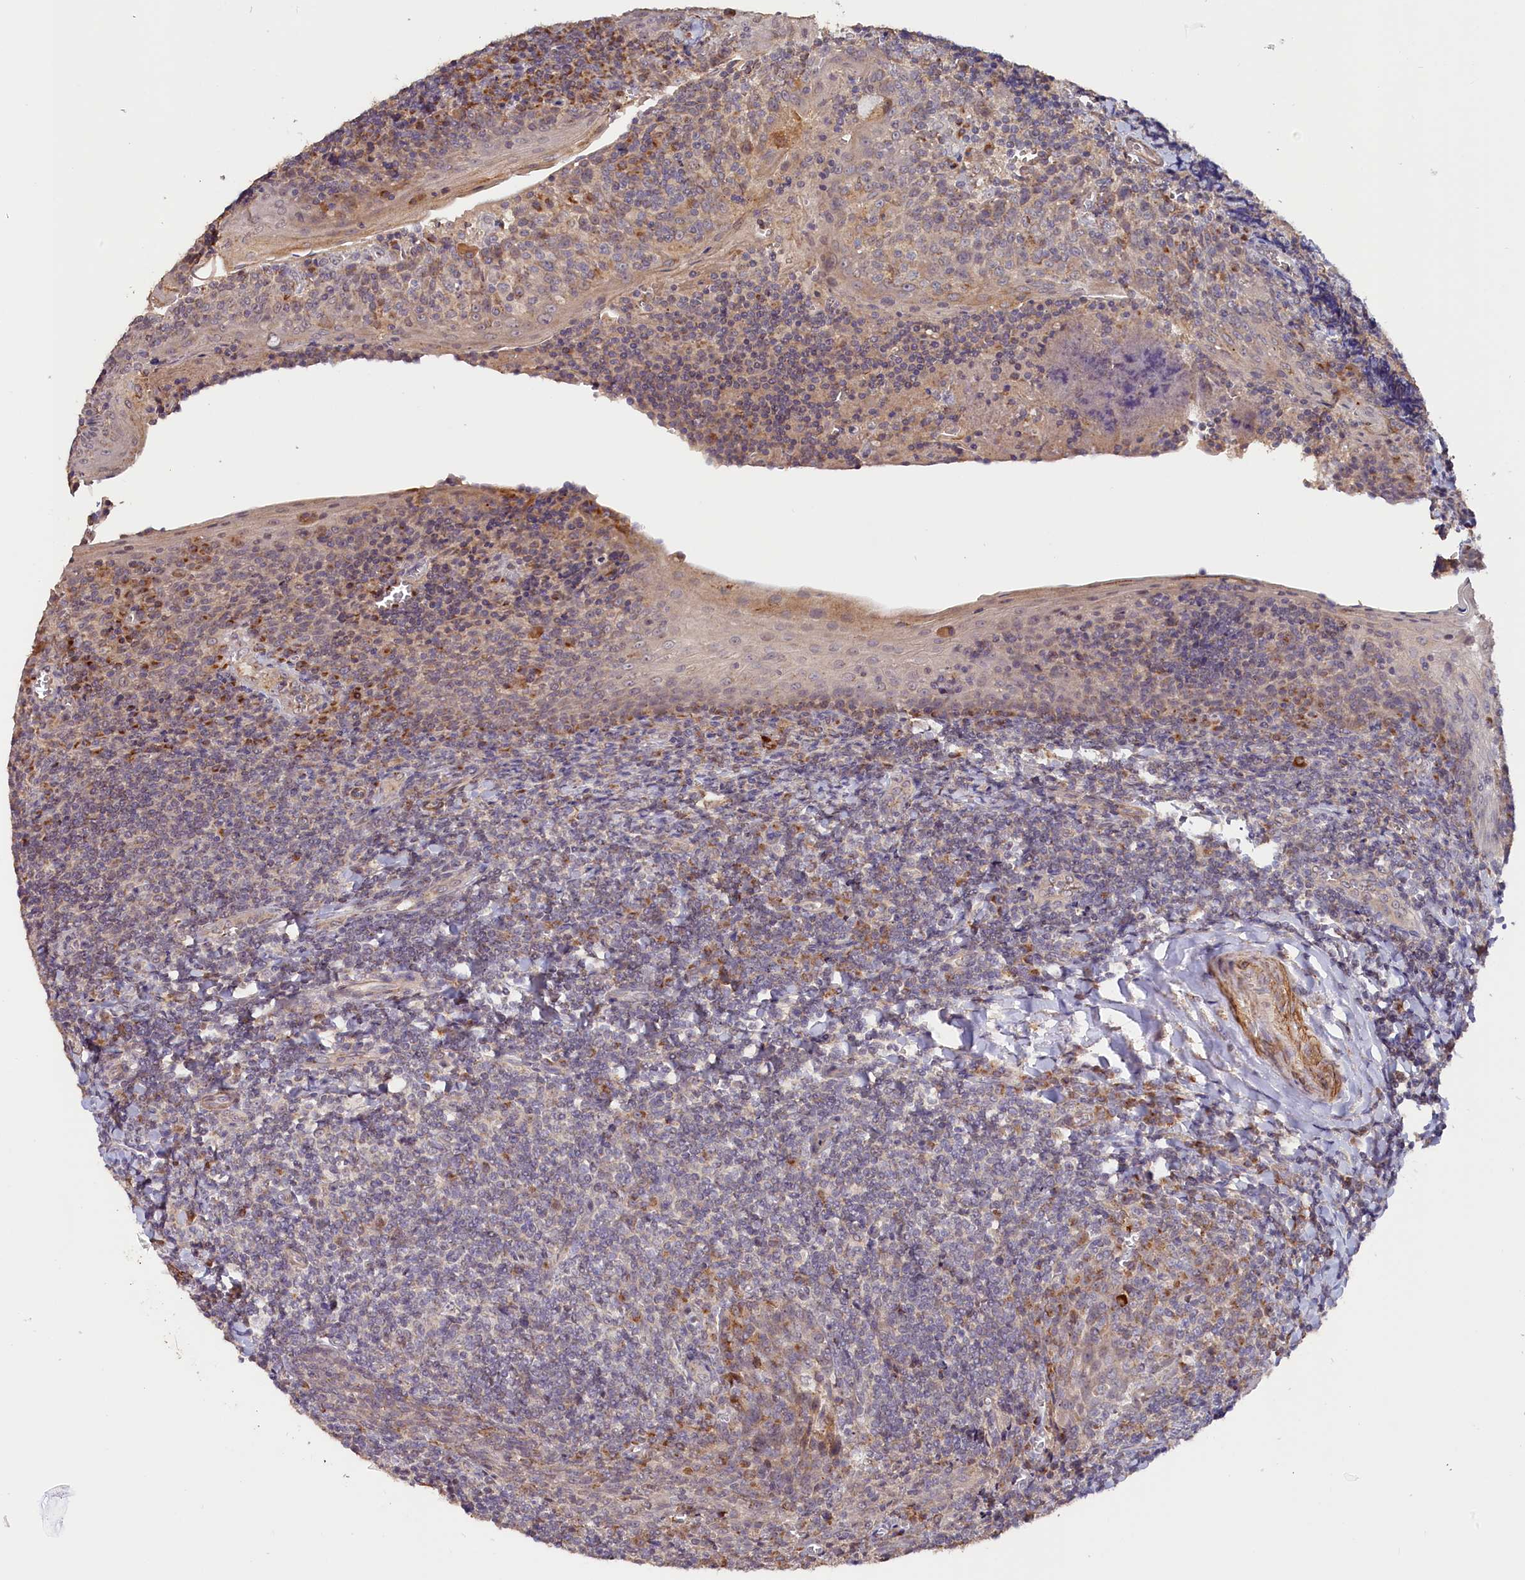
{"staining": {"intensity": "moderate", "quantity": "25%-75%", "location": "cytoplasmic/membranous"}, "tissue": "tonsil", "cell_type": "Germinal center cells", "image_type": "normal", "snomed": [{"axis": "morphology", "description": "Normal tissue, NOS"}, {"axis": "topography", "description": "Tonsil"}], "caption": "Approximately 25%-75% of germinal center cells in unremarkable tonsil show moderate cytoplasmic/membranous protein expression as visualized by brown immunohistochemical staining.", "gene": "TANGO6", "patient": {"sex": "male", "age": 27}}